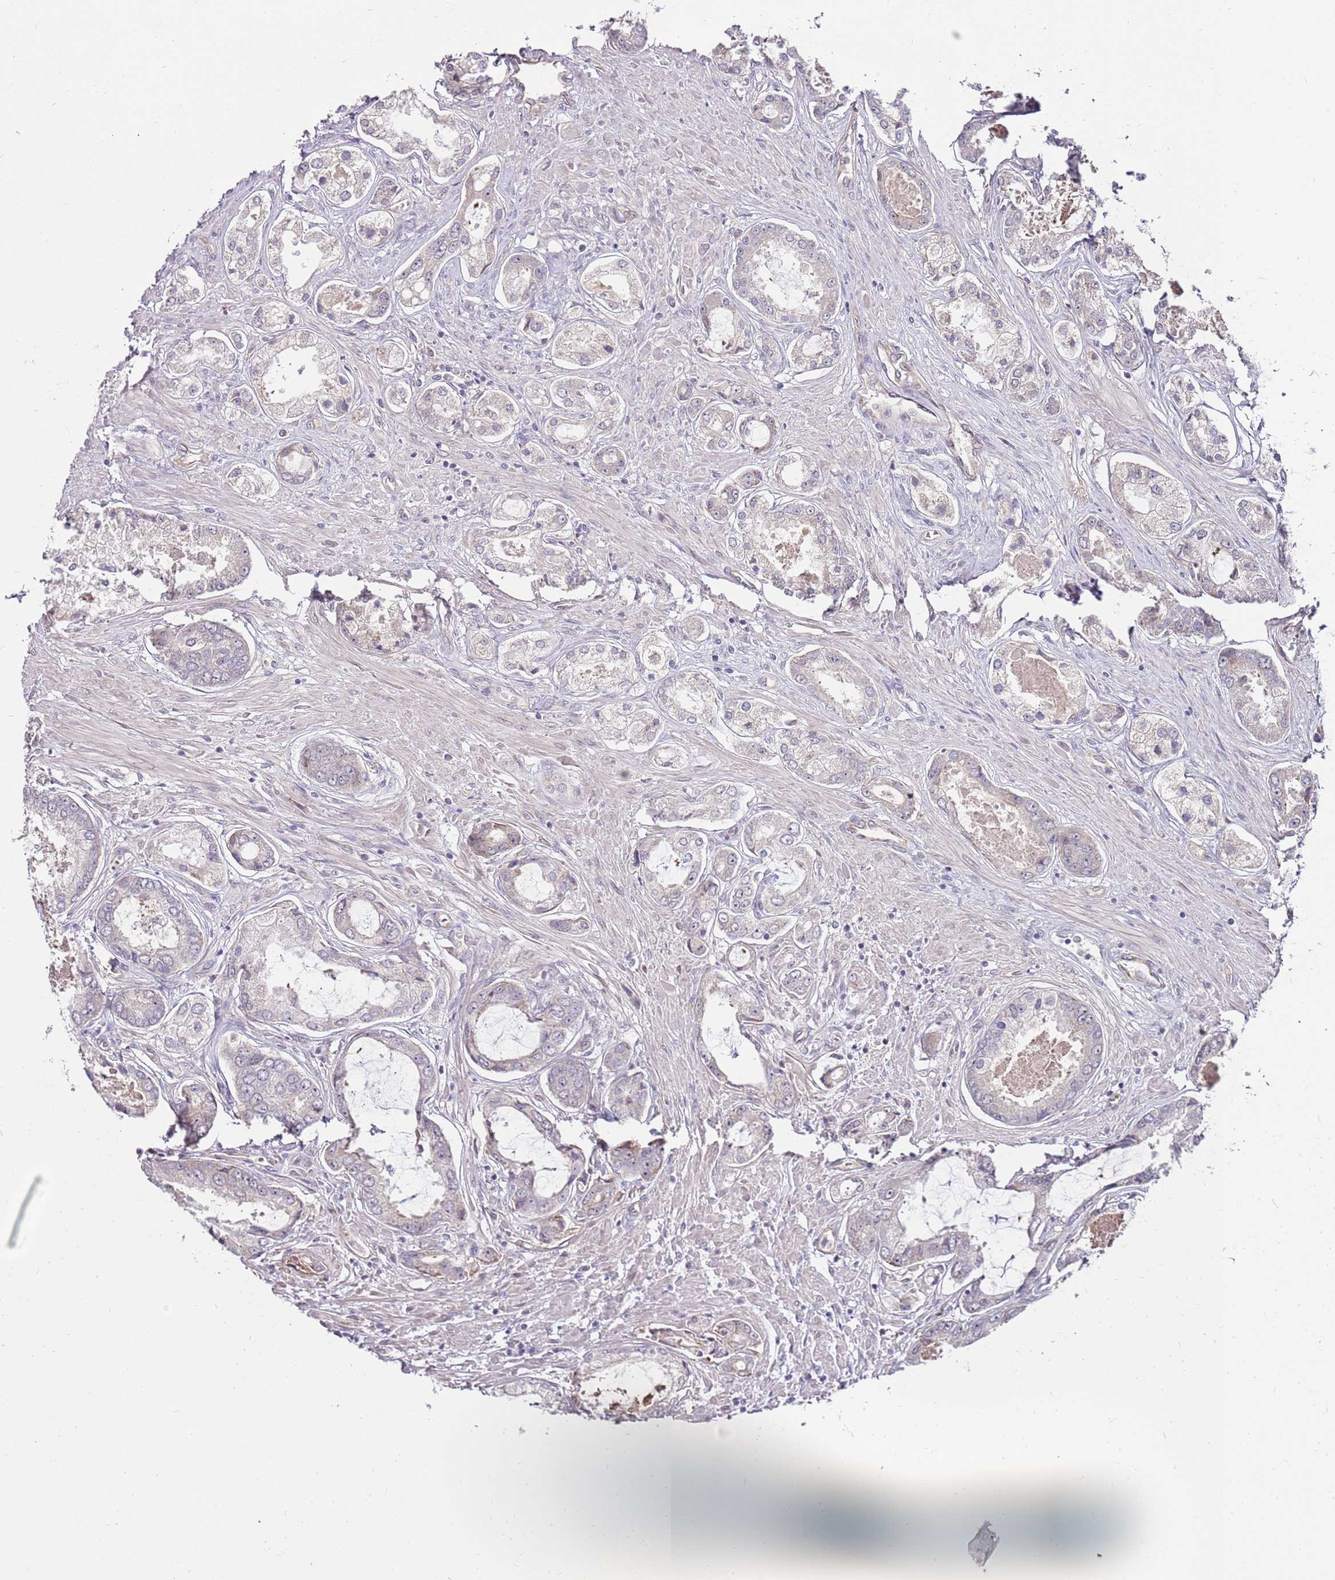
{"staining": {"intensity": "negative", "quantity": "none", "location": "none"}, "tissue": "prostate cancer", "cell_type": "Tumor cells", "image_type": "cancer", "snomed": [{"axis": "morphology", "description": "Adenocarcinoma, Low grade"}, {"axis": "topography", "description": "Prostate"}], "caption": "There is no significant staining in tumor cells of prostate cancer.", "gene": "FBXL22", "patient": {"sex": "male", "age": 68}}